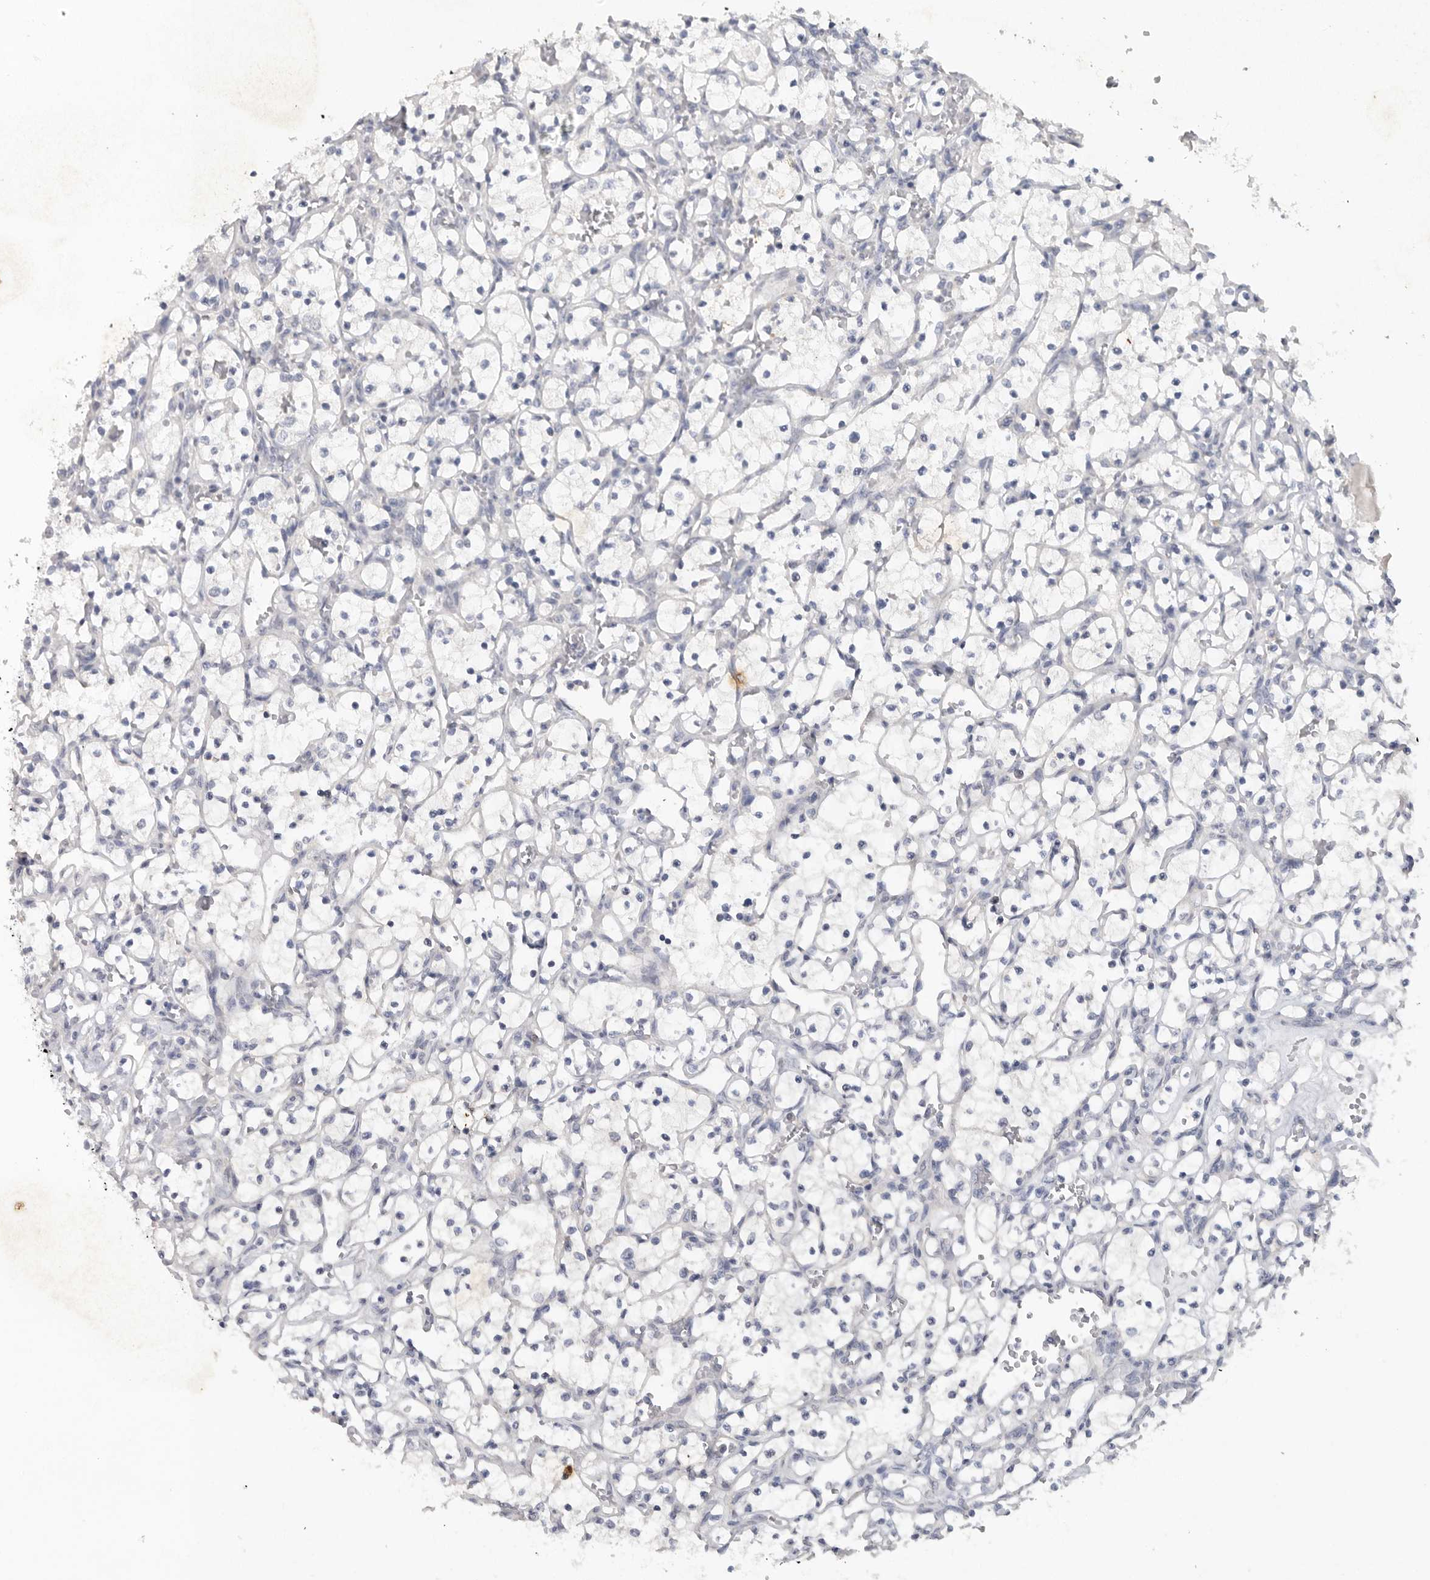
{"staining": {"intensity": "negative", "quantity": "none", "location": "none"}, "tissue": "renal cancer", "cell_type": "Tumor cells", "image_type": "cancer", "snomed": [{"axis": "morphology", "description": "Adenocarcinoma, NOS"}, {"axis": "topography", "description": "Kidney"}], "caption": "Tumor cells show no significant protein staining in renal adenocarcinoma.", "gene": "REG4", "patient": {"sex": "female", "age": 69}}